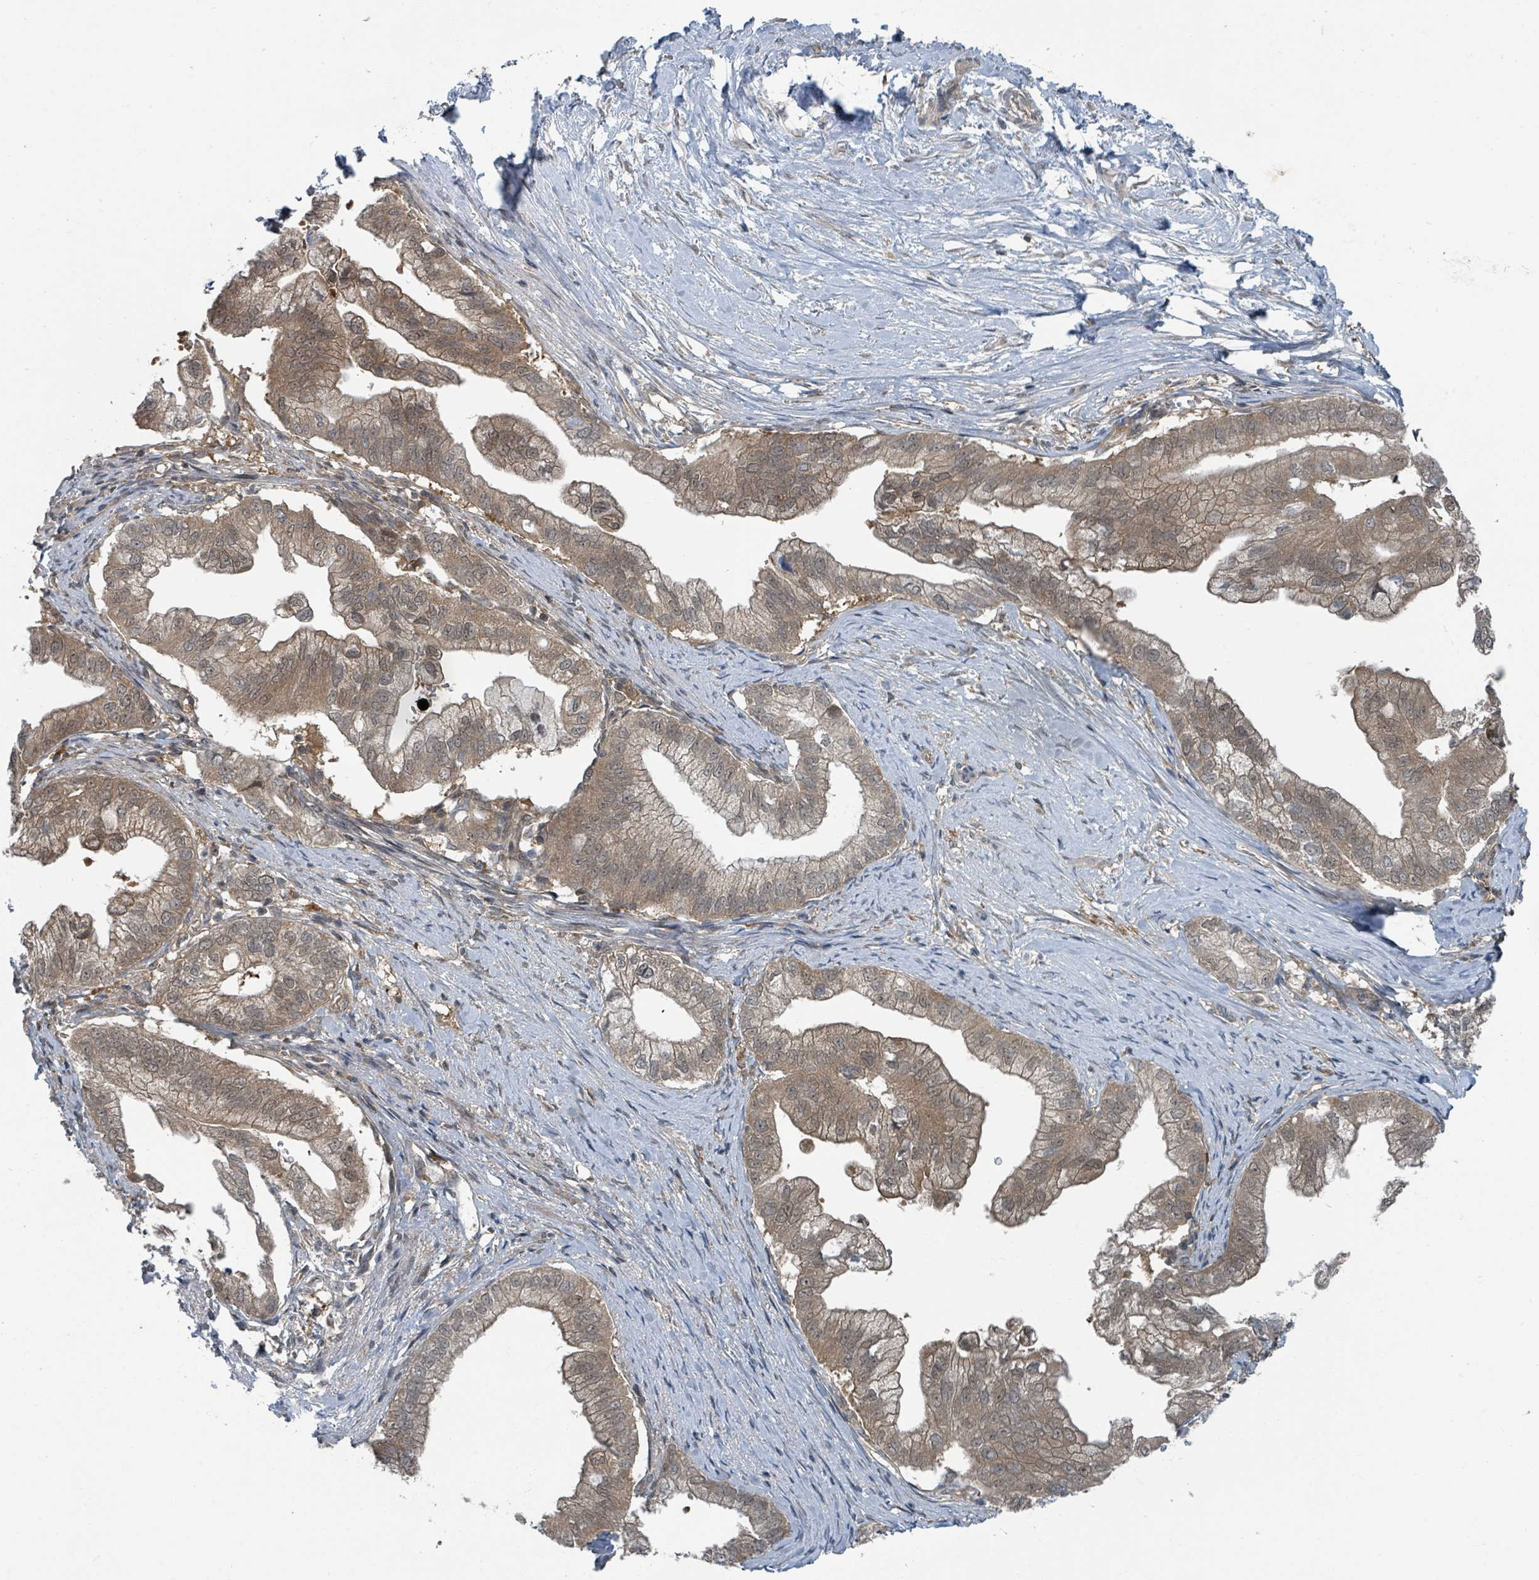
{"staining": {"intensity": "moderate", "quantity": ">75%", "location": "cytoplasmic/membranous,nuclear"}, "tissue": "pancreatic cancer", "cell_type": "Tumor cells", "image_type": "cancer", "snomed": [{"axis": "morphology", "description": "Adenocarcinoma, NOS"}, {"axis": "topography", "description": "Pancreas"}], "caption": "Immunohistochemical staining of pancreatic cancer demonstrates moderate cytoplasmic/membranous and nuclear protein expression in approximately >75% of tumor cells.", "gene": "GOLGA7", "patient": {"sex": "male", "age": 70}}